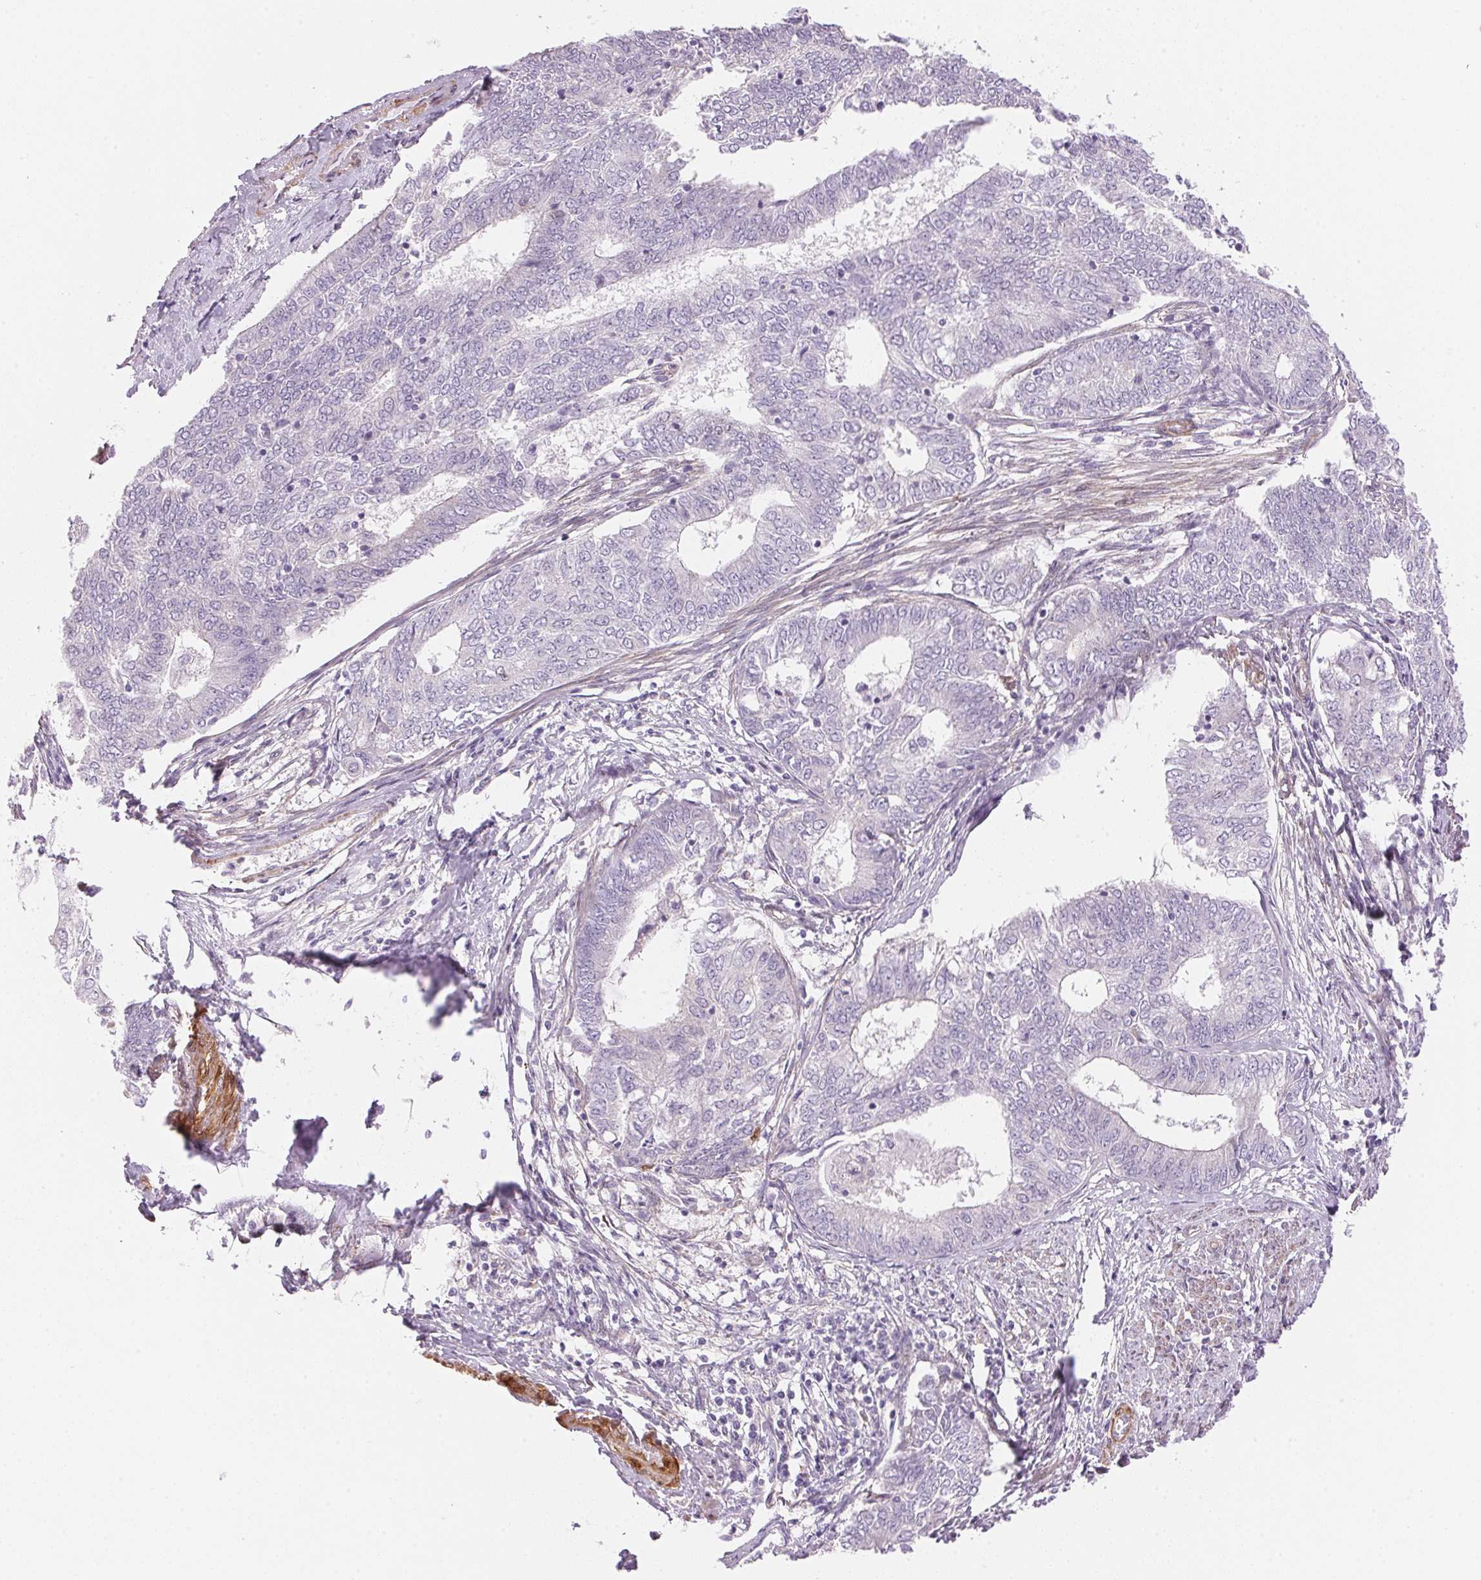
{"staining": {"intensity": "negative", "quantity": "none", "location": "none"}, "tissue": "endometrial cancer", "cell_type": "Tumor cells", "image_type": "cancer", "snomed": [{"axis": "morphology", "description": "Adenocarcinoma, NOS"}, {"axis": "topography", "description": "Endometrium"}], "caption": "Immunohistochemistry (IHC) of human endometrial cancer (adenocarcinoma) demonstrates no positivity in tumor cells.", "gene": "SMTN", "patient": {"sex": "female", "age": 62}}